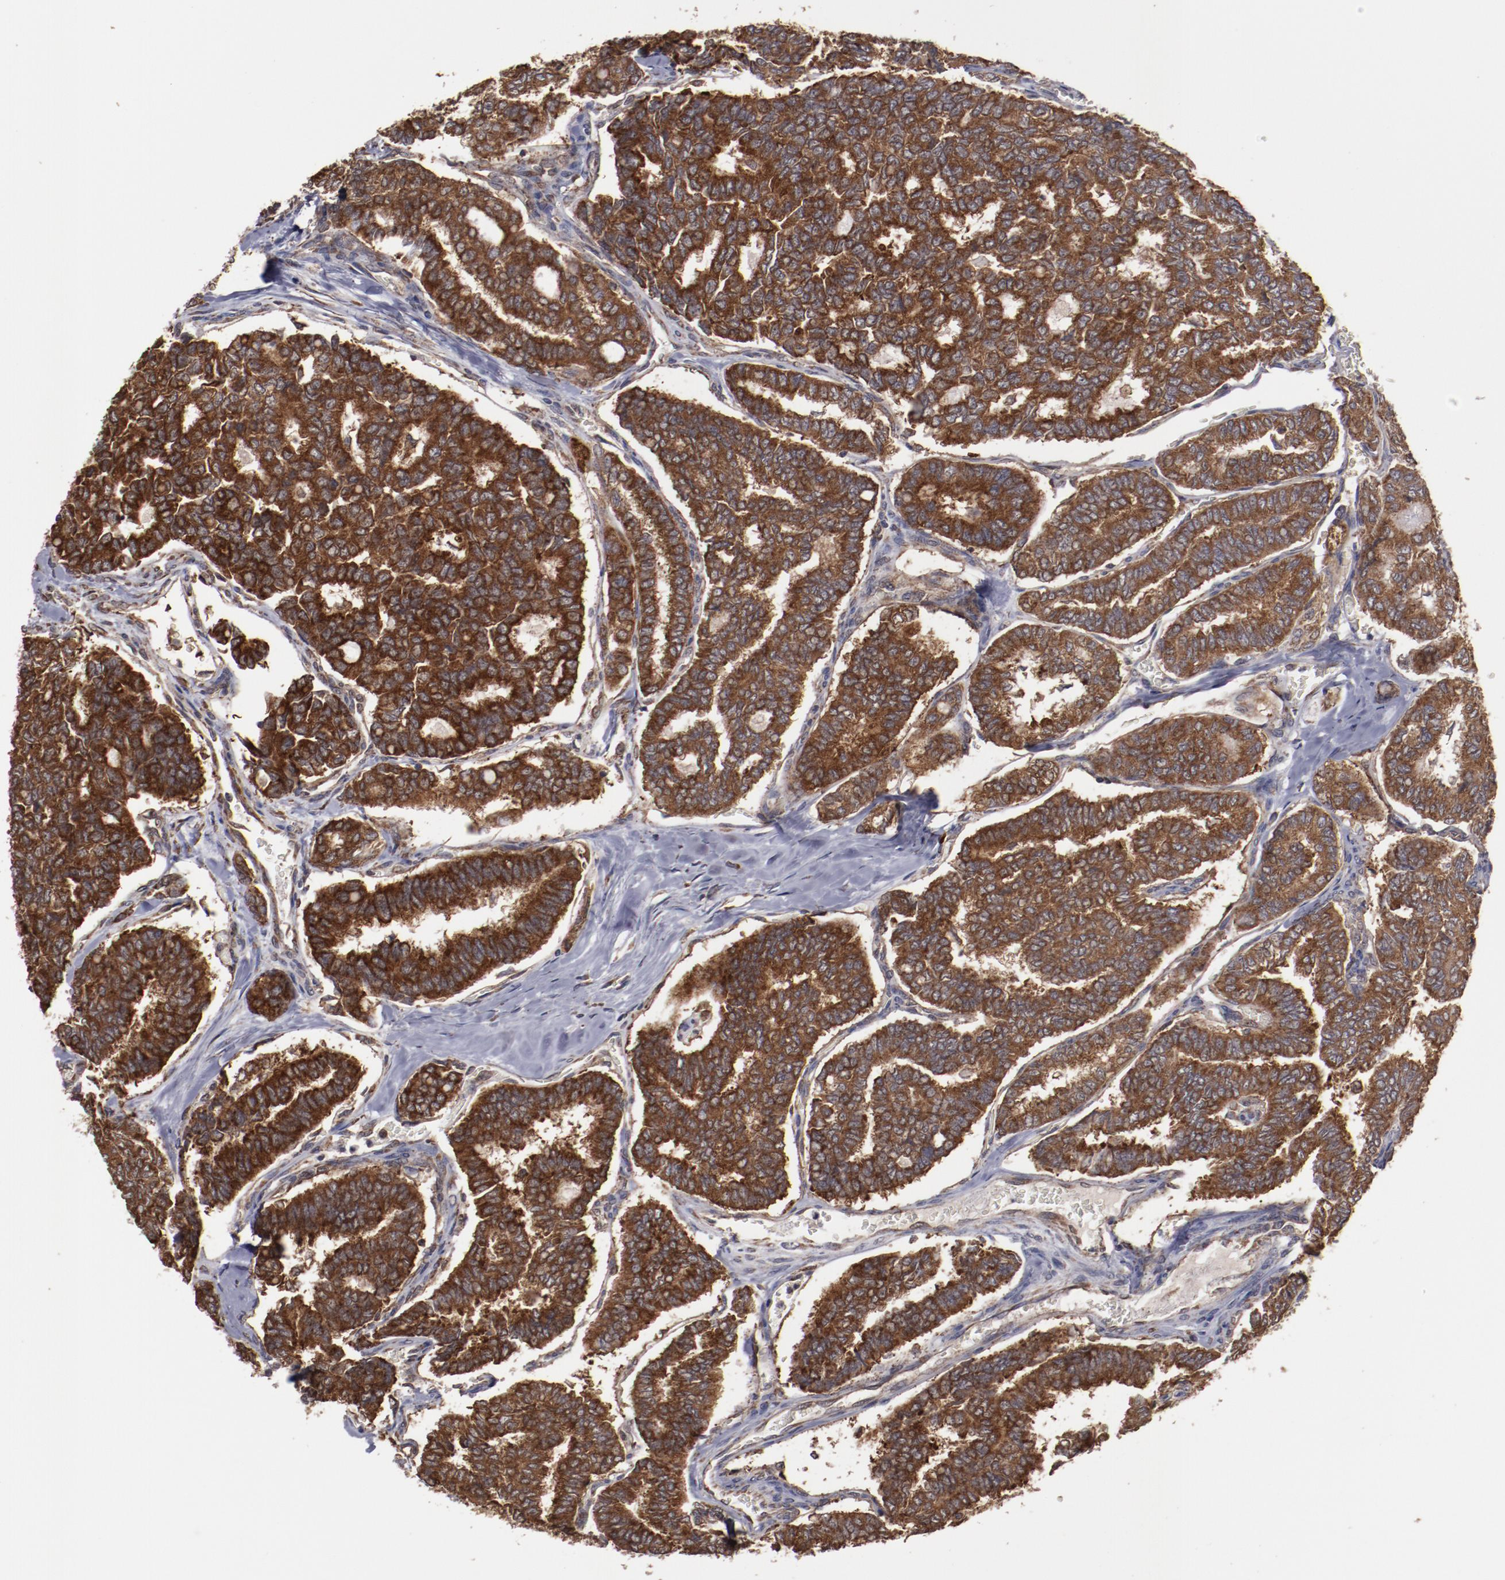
{"staining": {"intensity": "strong", "quantity": ">75%", "location": "cytoplasmic/membranous"}, "tissue": "thyroid cancer", "cell_type": "Tumor cells", "image_type": "cancer", "snomed": [{"axis": "morphology", "description": "Papillary adenocarcinoma, NOS"}, {"axis": "topography", "description": "Thyroid gland"}], "caption": "This histopathology image exhibits immunohistochemistry (IHC) staining of human papillary adenocarcinoma (thyroid), with high strong cytoplasmic/membranous positivity in about >75% of tumor cells.", "gene": "RPS4Y1", "patient": {"sex": "female", "age": 35}}